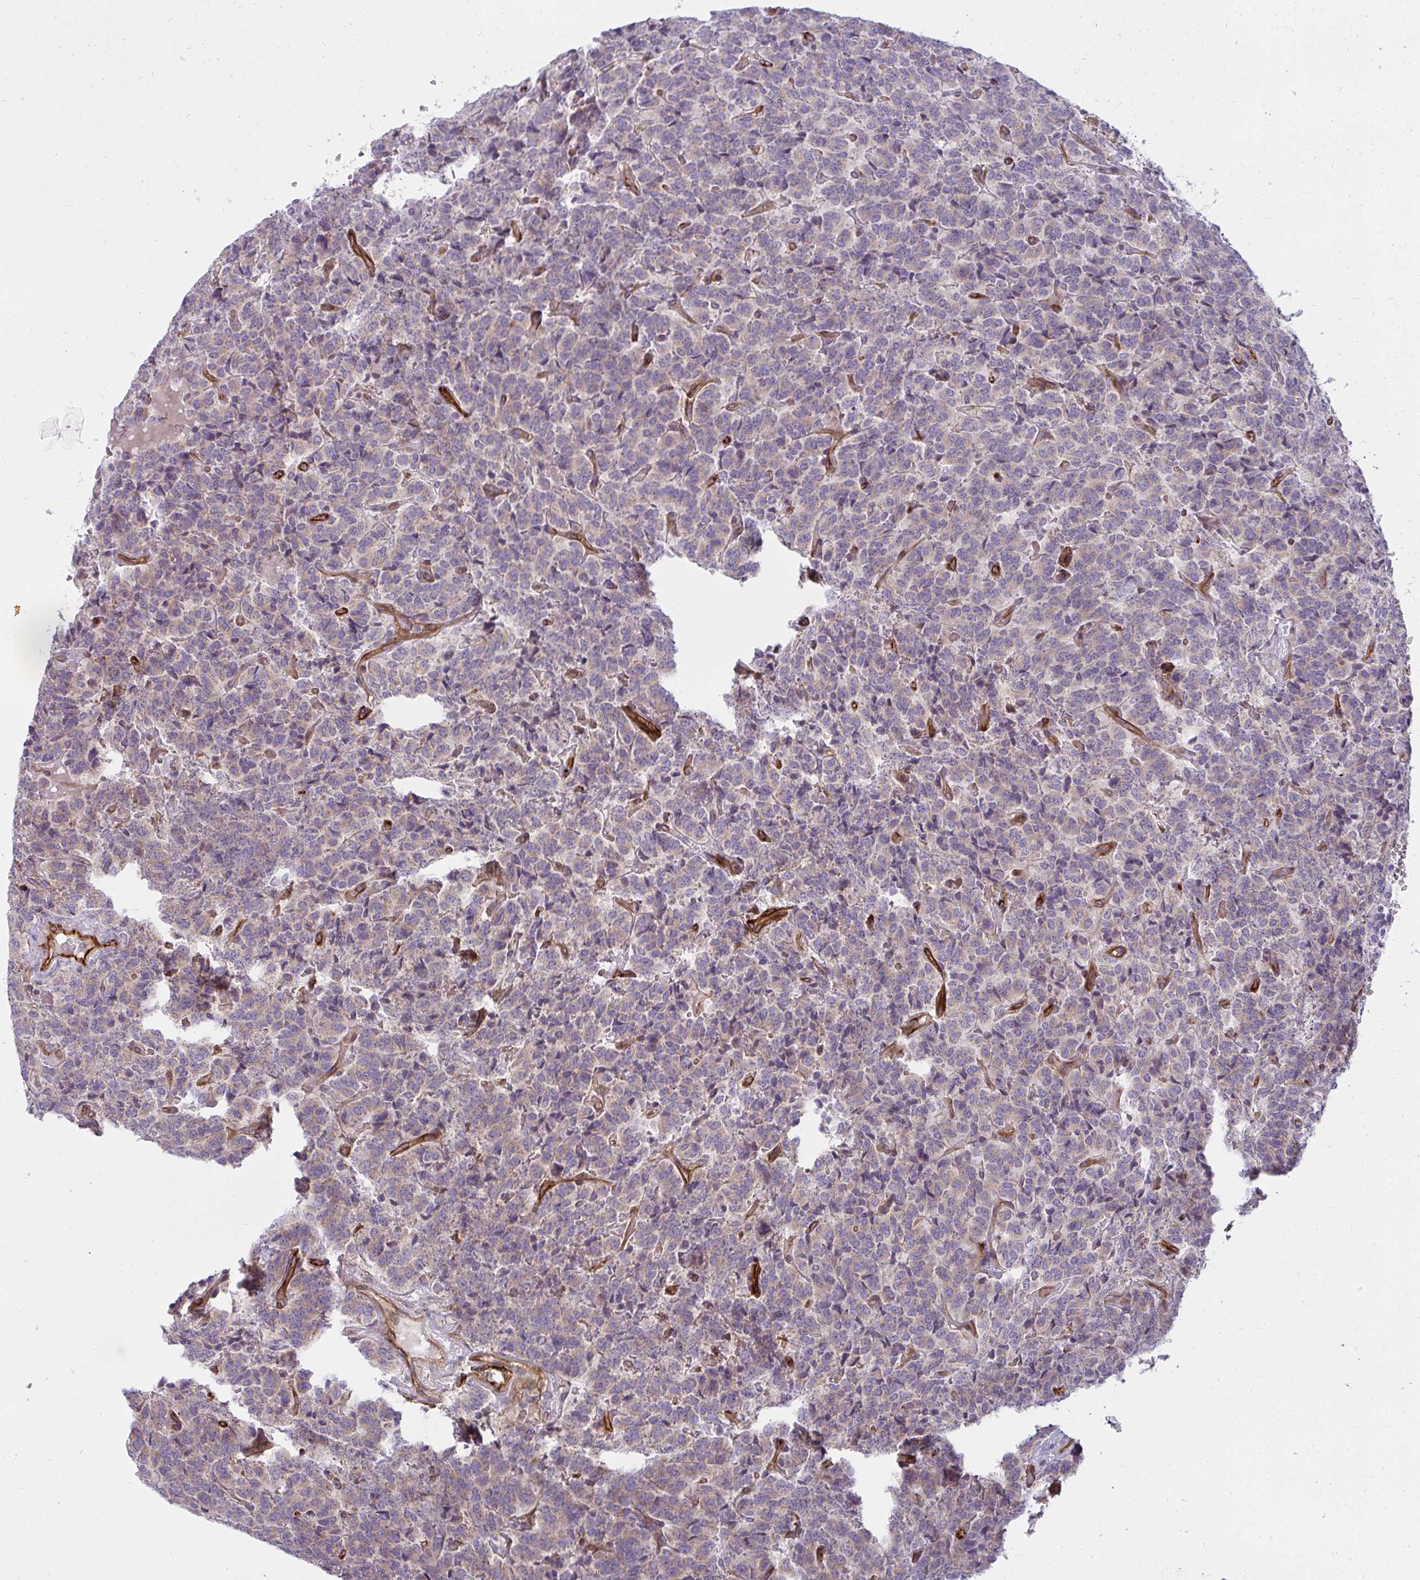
{"staining": {"intensity": "negative", "quantity": "none", "location": "none"}, "tissue": "carcinoid", "cell_type": "Tumor cells", "image_type": "cancer", "snomed": [{"axis": "morphology", "description": "Carcinoid, malignant, NOS"}, {"axis": "topography", "description": "Pancreas"}], "caption": "A high-resolution micrograph shows IHC staining of carcinoid, which shows no significant staining in tumor cells. The staining was performed using DAB (3,3'-diaminobenzidine) to visualize the protein expression in brown, while the nuclei were stained in blue with hematoxylin (Magnification: 20x).", "gene": "IFIT3", "patient": {"sex": "male", "age": 36}}